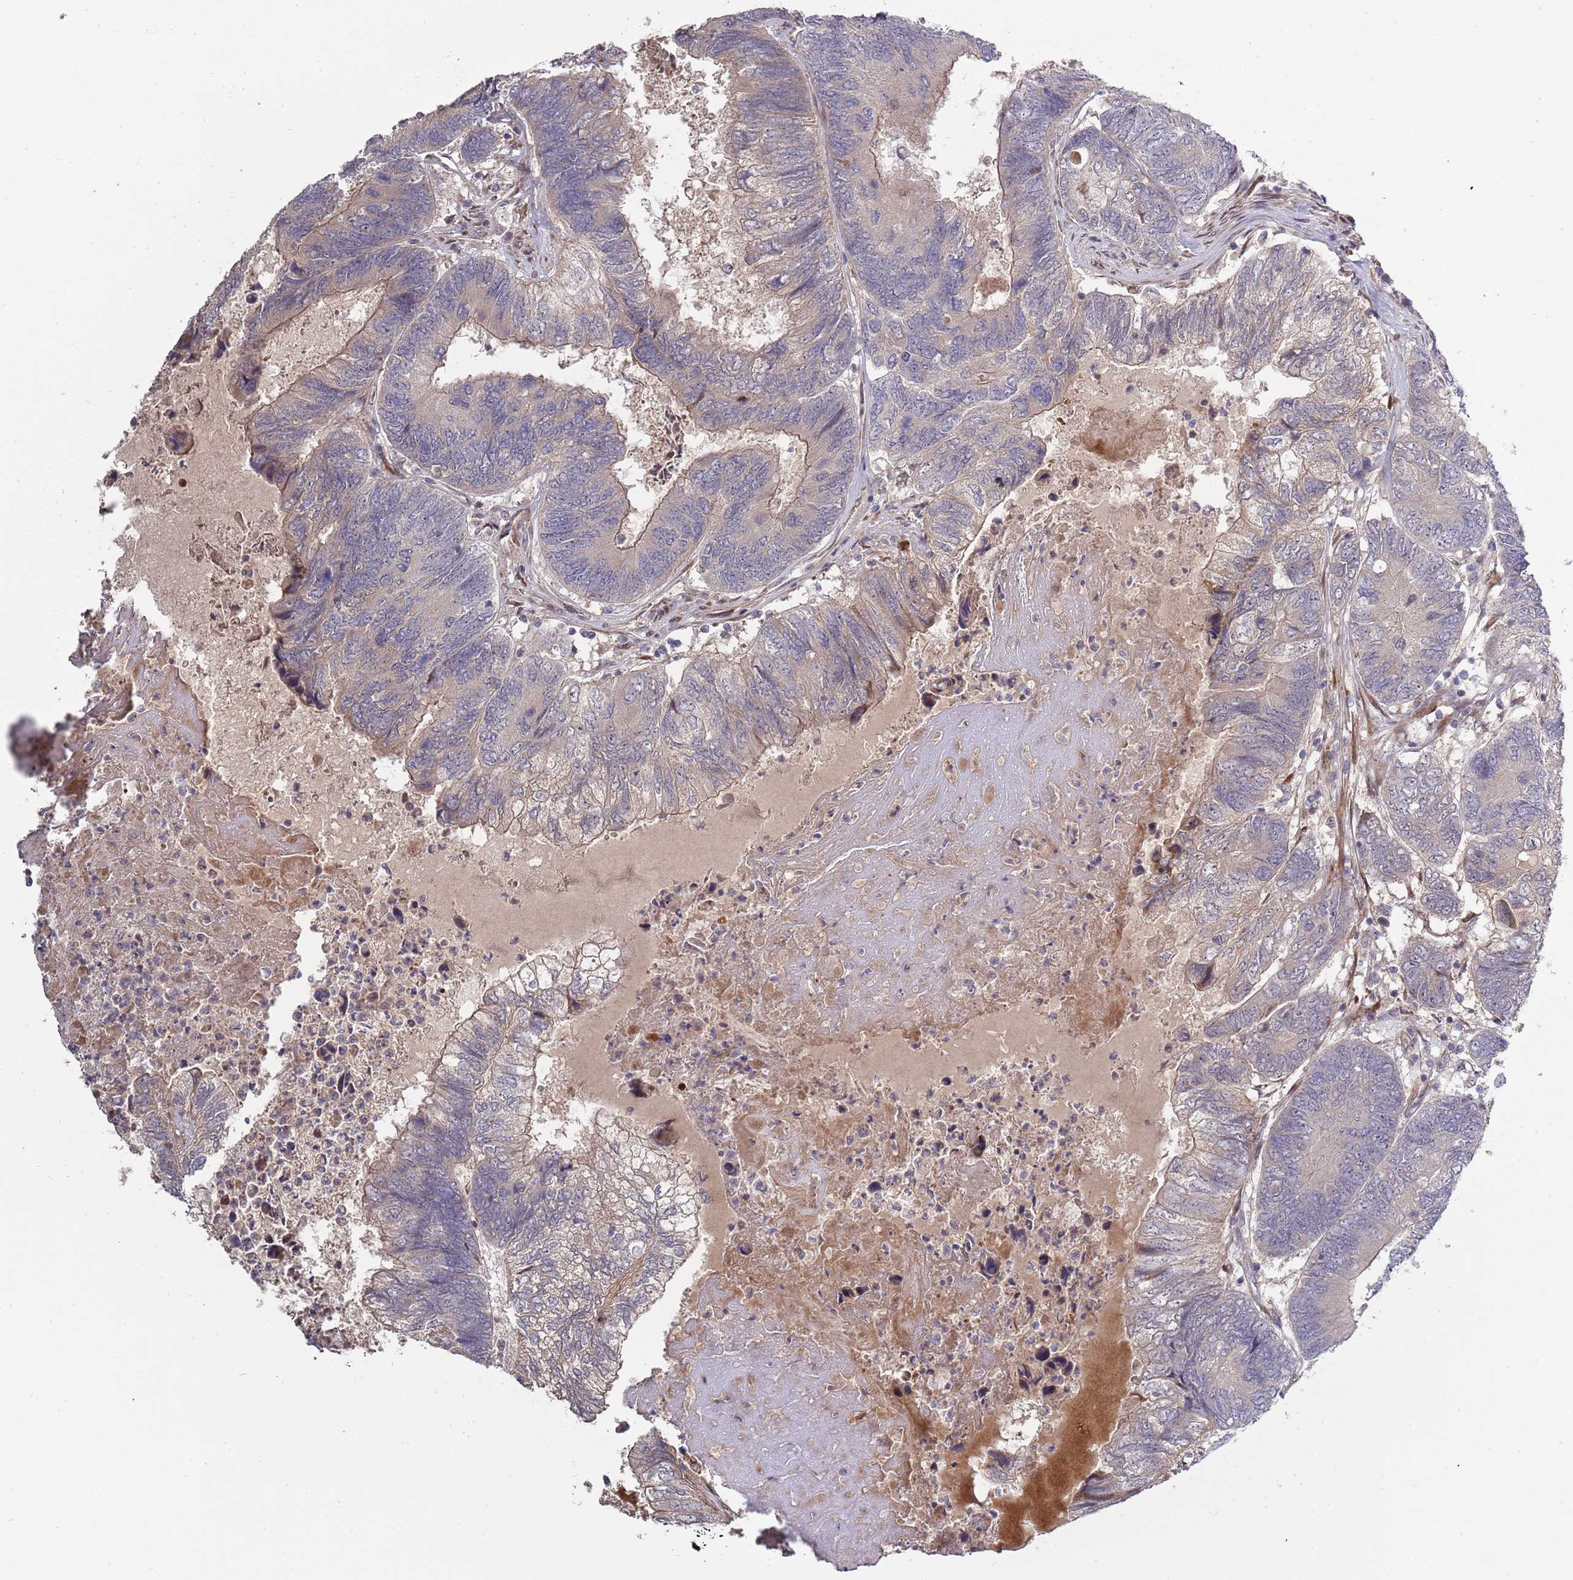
{"staining": {"intensity": "weak", "quantity": "<25%", "location": "cytoplasmic/membranous"}, "tissue": "colorectal cancer", "cell_type": "Tumor cells", "image_type": "cancer", "snomed": [{"axis": "morphology", "description": "Adenocarcinoma, NOS"}, {"axis": "topography", "description": "Colon"}], "caption": "IHC micrograph of neoplastic tissue: colorectal cancer stained with DAB (3,3'-diaminobenzidine) reveals no significant protein positivity in tumor cells.", "gene": "SYNDIG1L", "patient": {"sex": "female", "age": 67}}